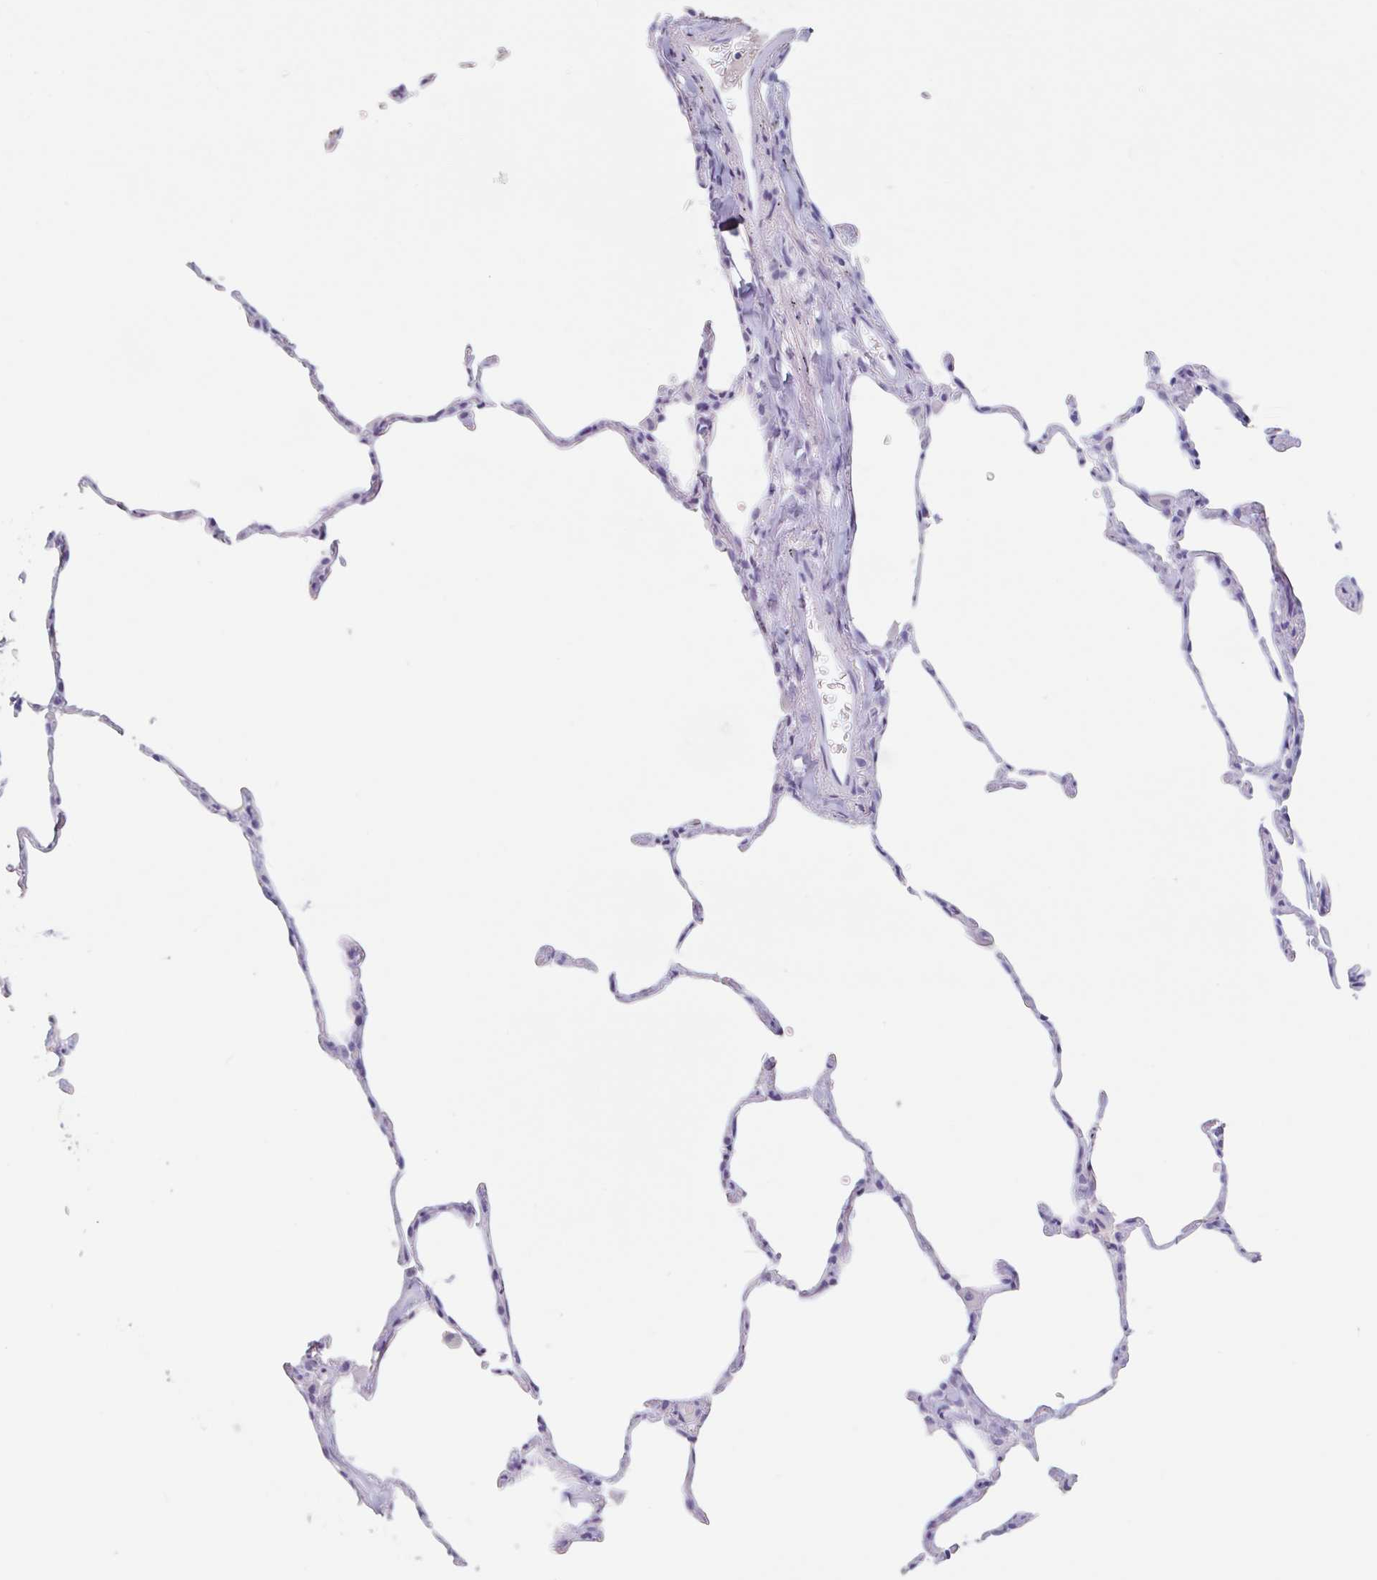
{"staining": {"intensity": "negative", "quantity": "none", "location": "none"}, "tissue": "lung", "cell_type": "Alveolar cells", "image_type": "normal", "snomed": [{"axis": "morphology", "description": "Normal tissue, NOS"}, {"axis": "topography", "description": "Lung"}], "caption": "A histopathology image of lung stained for a protein displays no brown staining in alveolar cells.", "gene": "EMC4", "patient": {"sex": "female", "age": 57}}